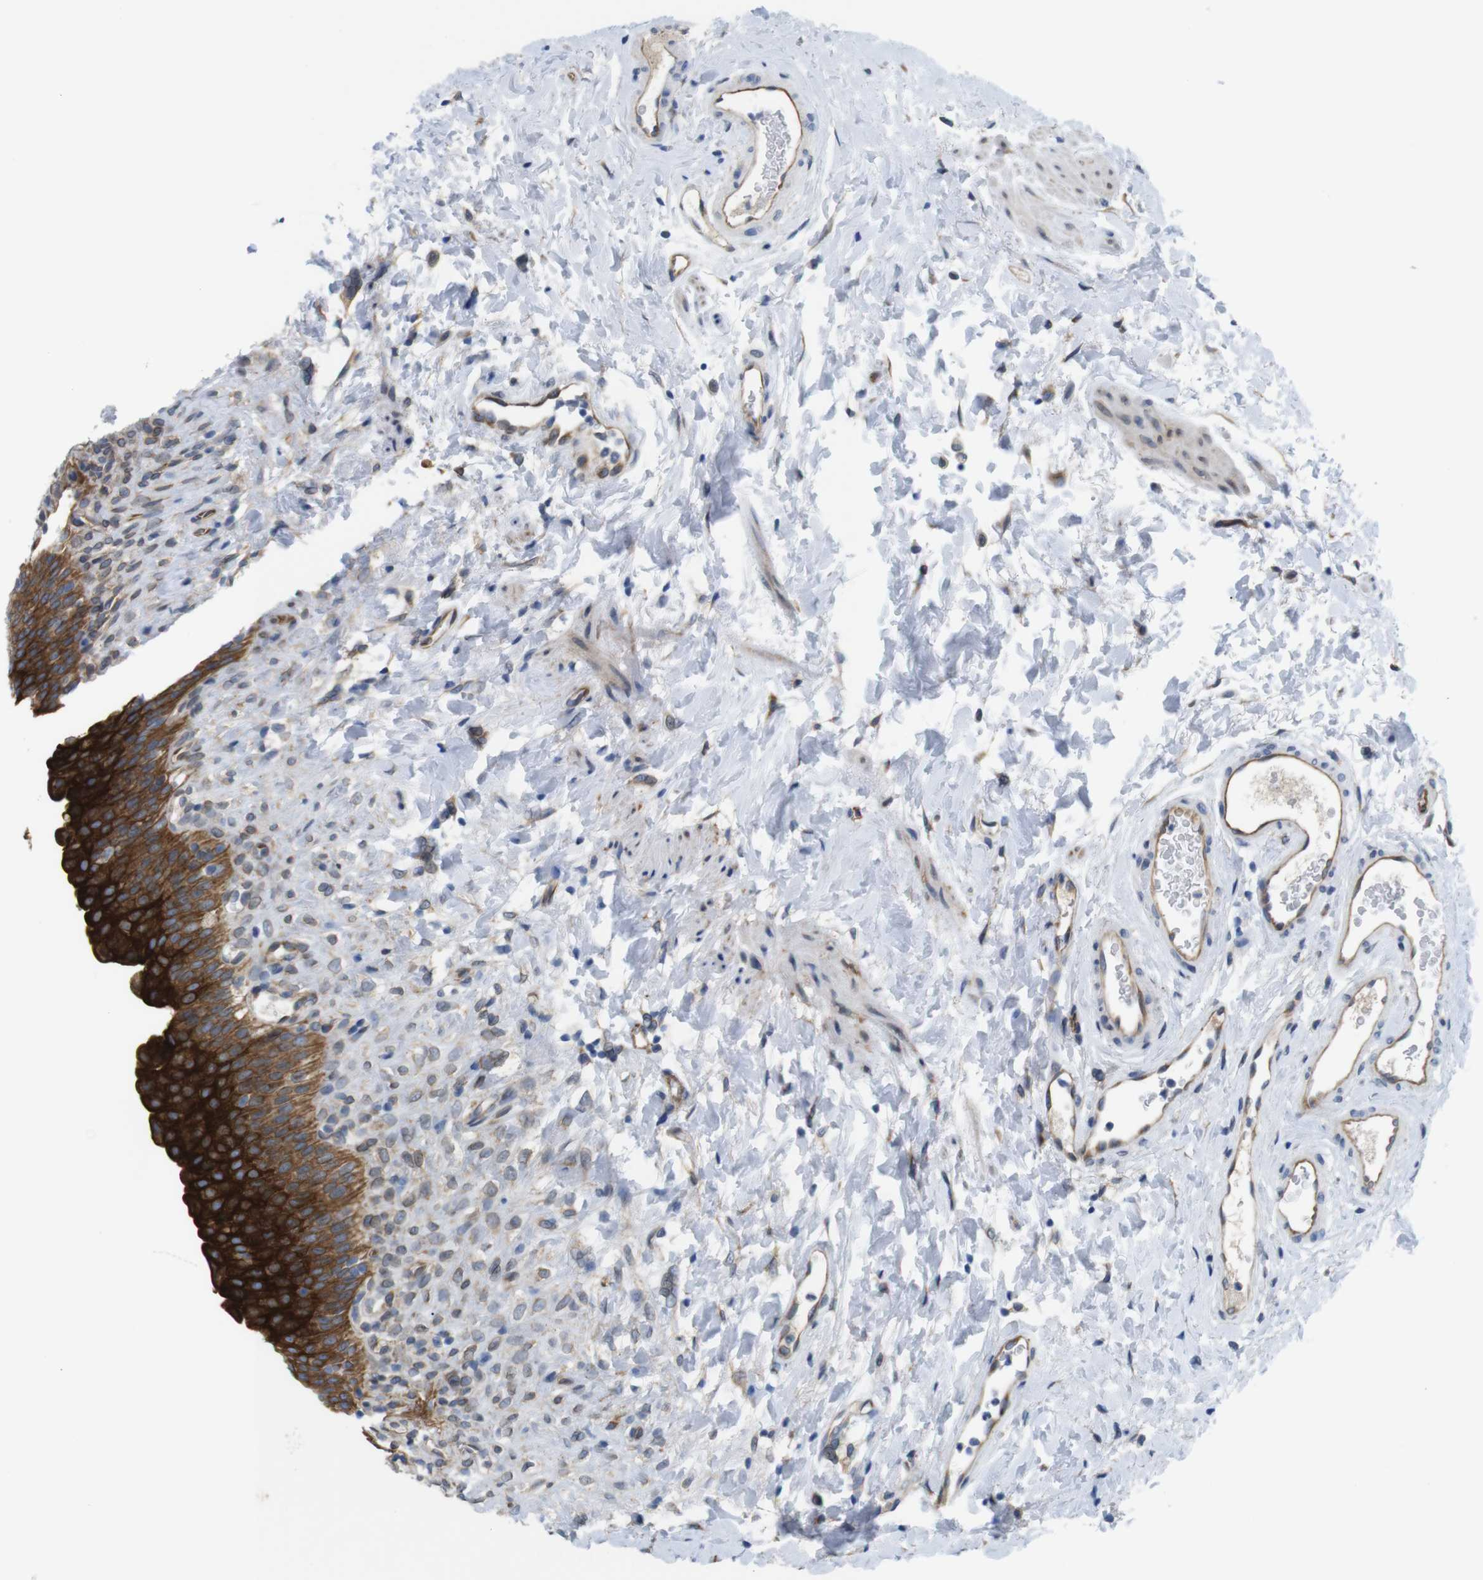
{"staining": {"intensity": "strong", "quantity": ">75%", "location": "cytoplasmic/membranous"}, "tissue": "urinary bladder", "cell_type": "Urothelial cells", "image_type": "normal", "snomed": [{"axis": "morphology", "description": "Normal tissue, NOS"}, {"axis": "topography", "description": "Urinary bladder"}], "caption": "Protein positivity by IHC displays strong cytoplasmic/membranous positivity in approximately >75% of urothelial cells in unremarkable urinary bladder.", "gene": "HACD3", "patient": {"sex": "female", "age": 79}}